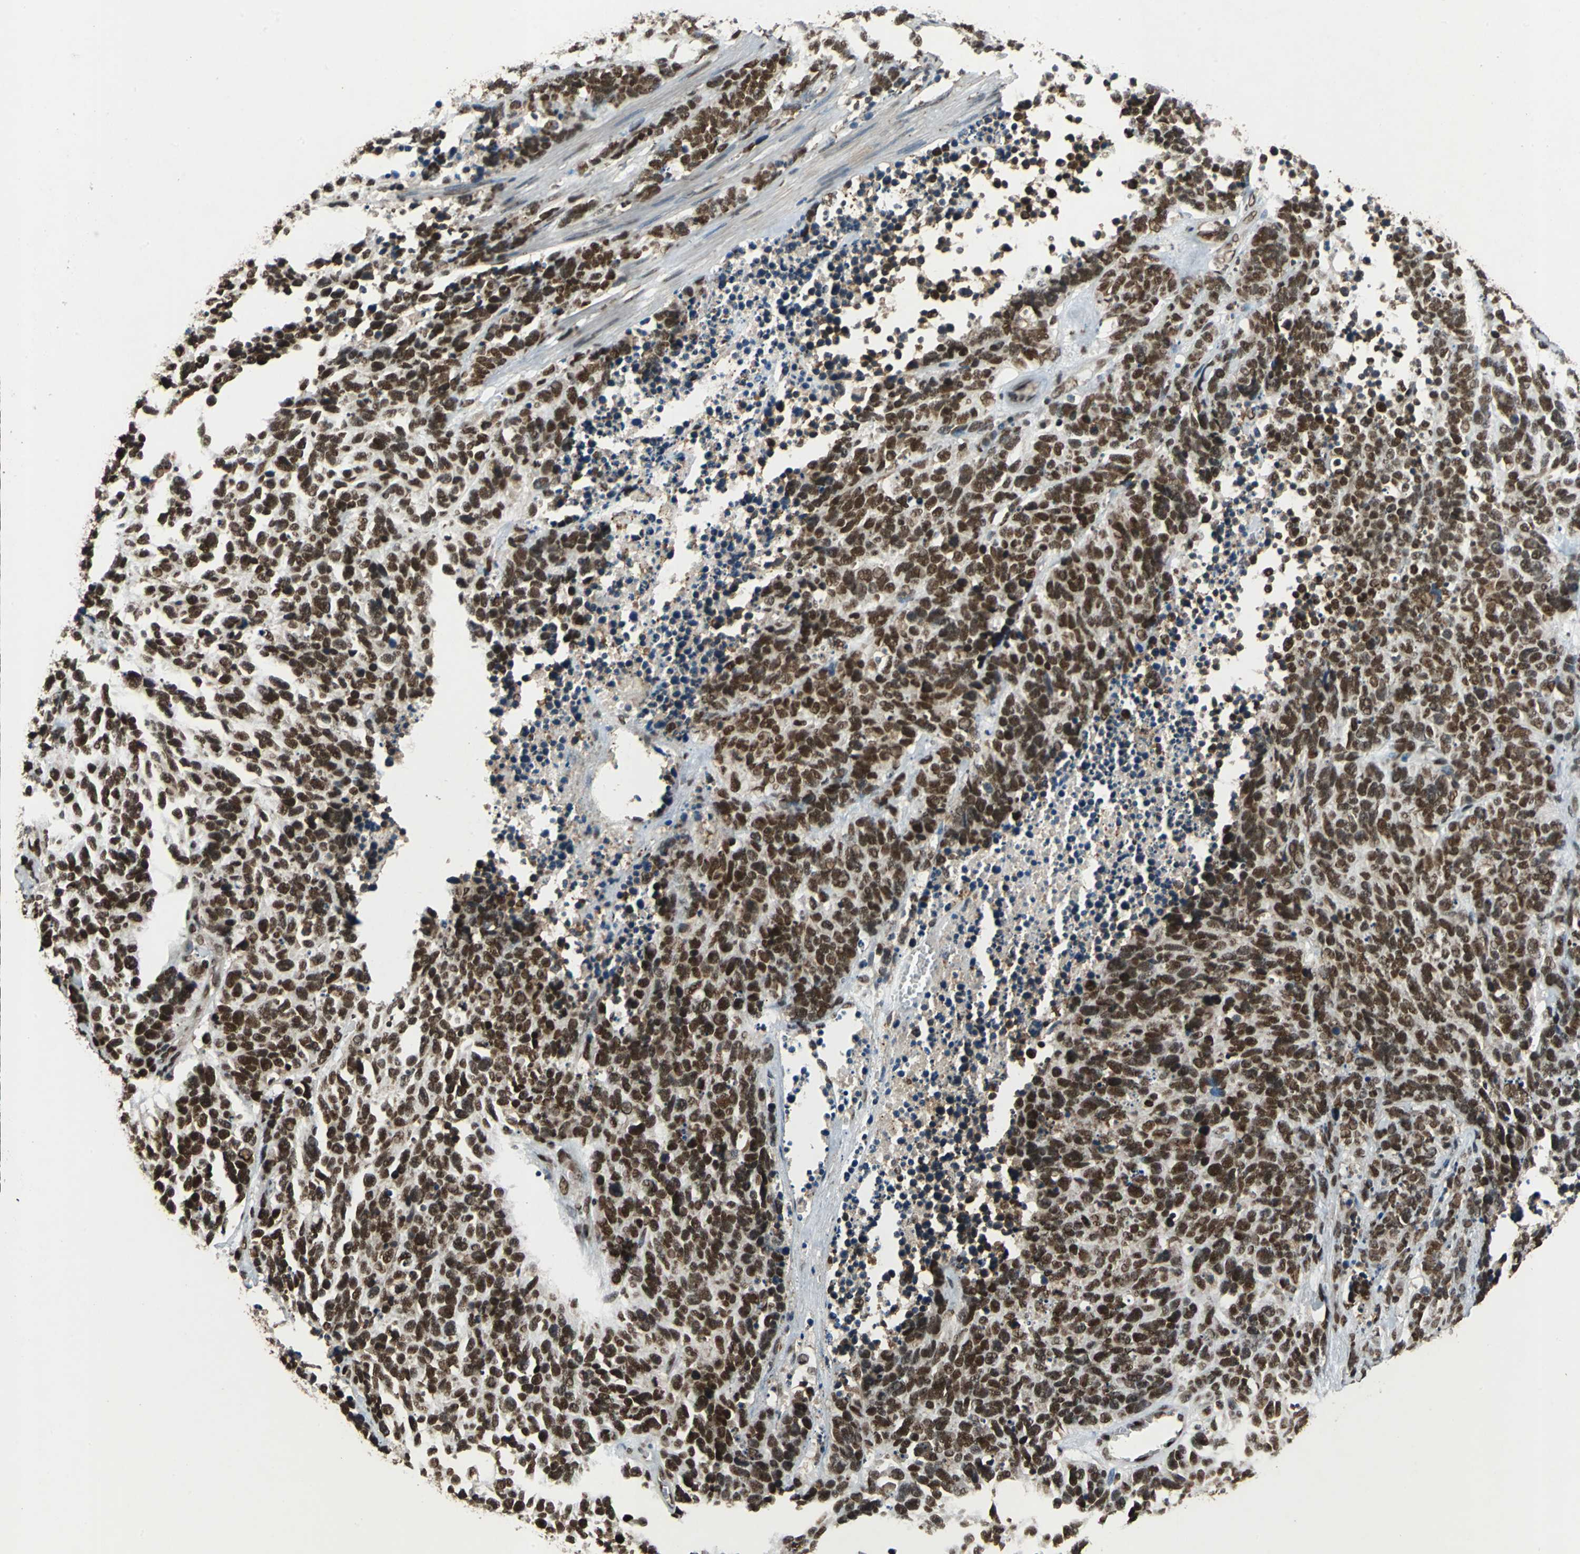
{"staining": {"intensity": "strong", "quantity": ">75%", "location": "nuclear"}, "tissue": "lung cancer", "cell_type": "Tumor cells", "image_type": "cancer", "snomed": [{"axis": "morphology", "description": "Neoplasm, malignant, NOS"}, {"axis": "topography", "description": "Lung"}], "caption": "Lung cancer was stained to show a protein in brown. There is high levels of strong nuclear expression in approximately >75% of tumor cells.", "gene": "MTA2", "patient": {"sex": "female", "age": 58}}